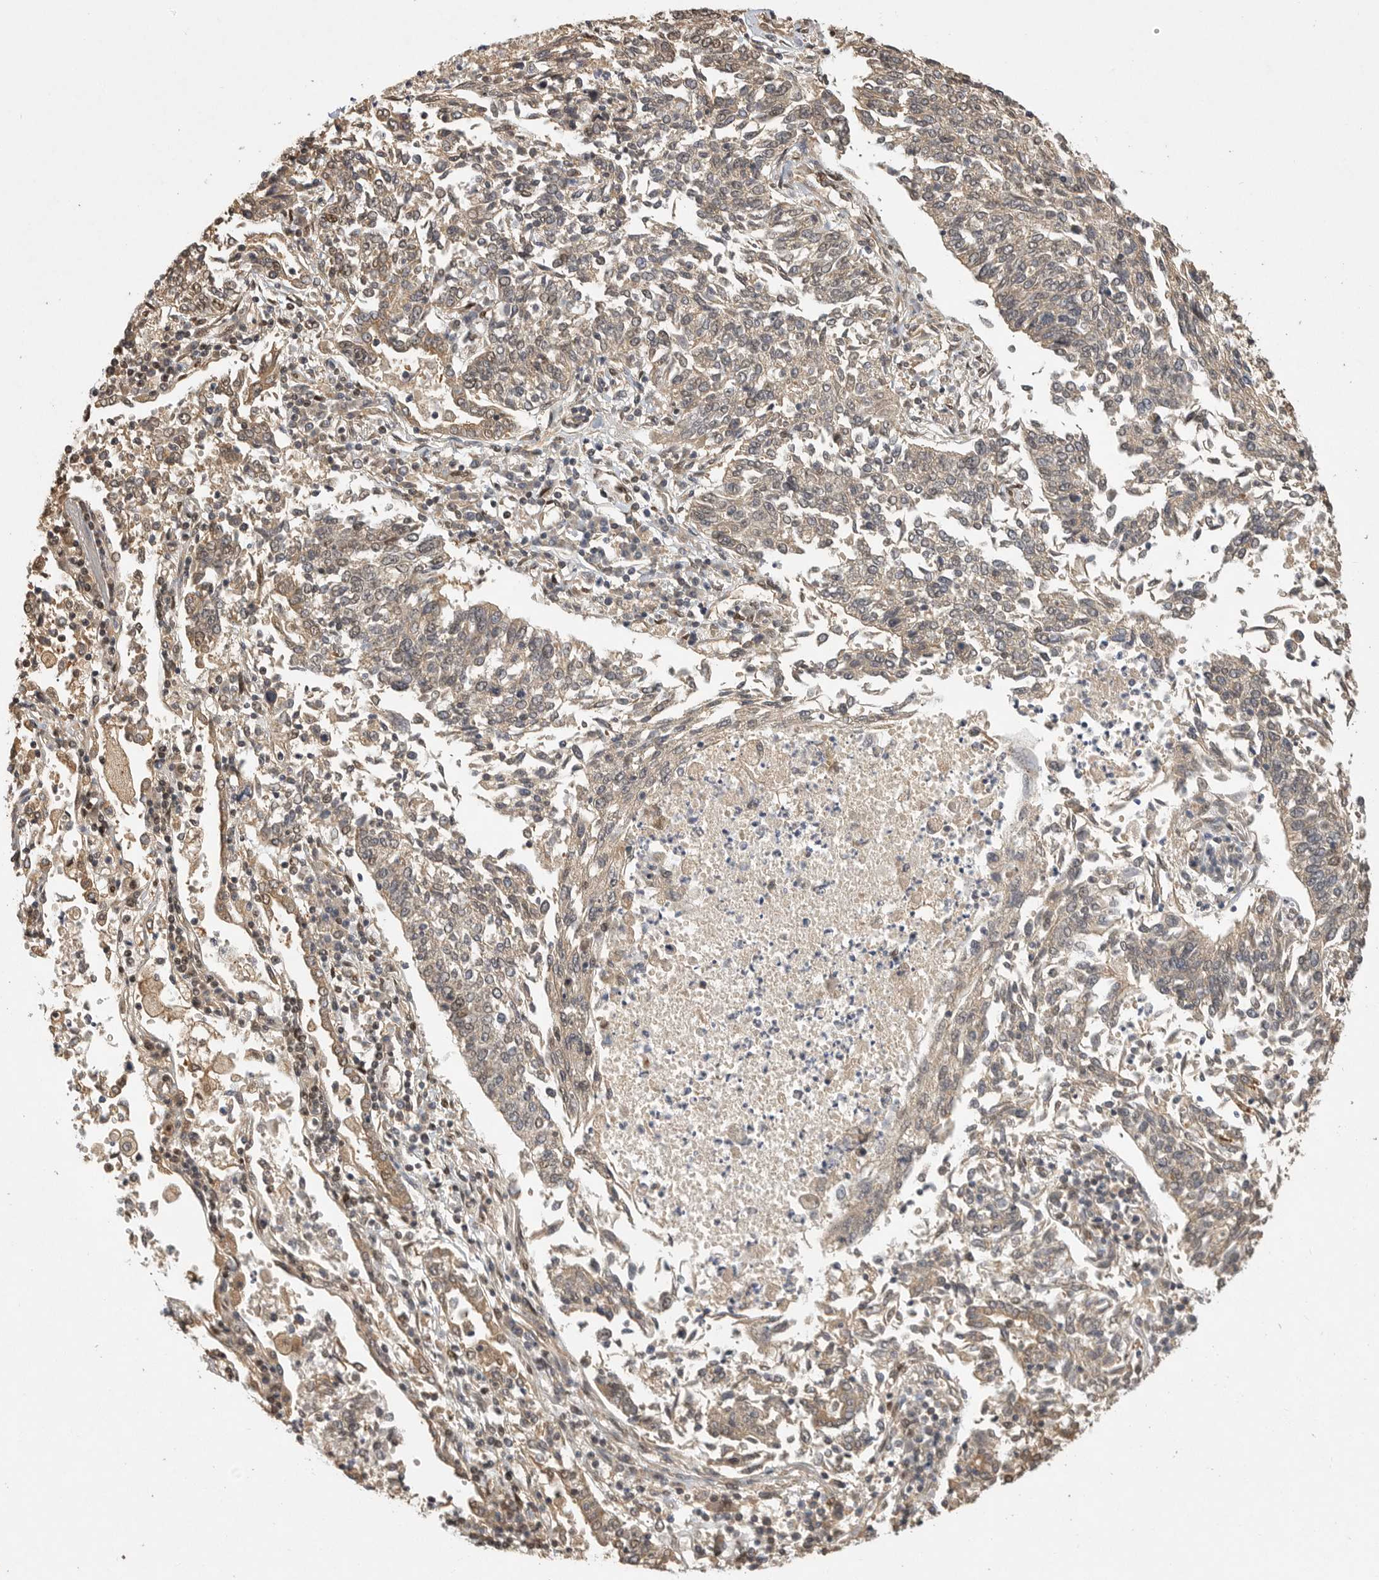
{"staining": {"intensity": "weak", "quantity": ">75%", "location": "cytoplasmic/membranous,nuclear"}, "tissue": "lung cancer", "cell_type": "Tumor cells", "image_type": "cancer", "snomed": [{"axis": "morphology", "description": "Normal tissue, NOS"}, {"axis": "morphology", "description": "Squamous cell carcinoma, NOS"}, {"axis": "topography", "description": "Cartilage tissue"}, {"axis": "topography", "description": "Lung"}, {"axis": "topography", "description": "Peripheral nerve tissue"}], "caption": "Immunohistochemistry (IHC) (DAB (3,3'-diaminobenzidine)) staining of human lung cancer (squamous cell carcinoma) reveals weak cytoplasmic/membranous and nuclear protein positivity in approximately >75% of tumor cells.", "gene": "DFFA", "patient": {"sex": "female", "age": 49}}